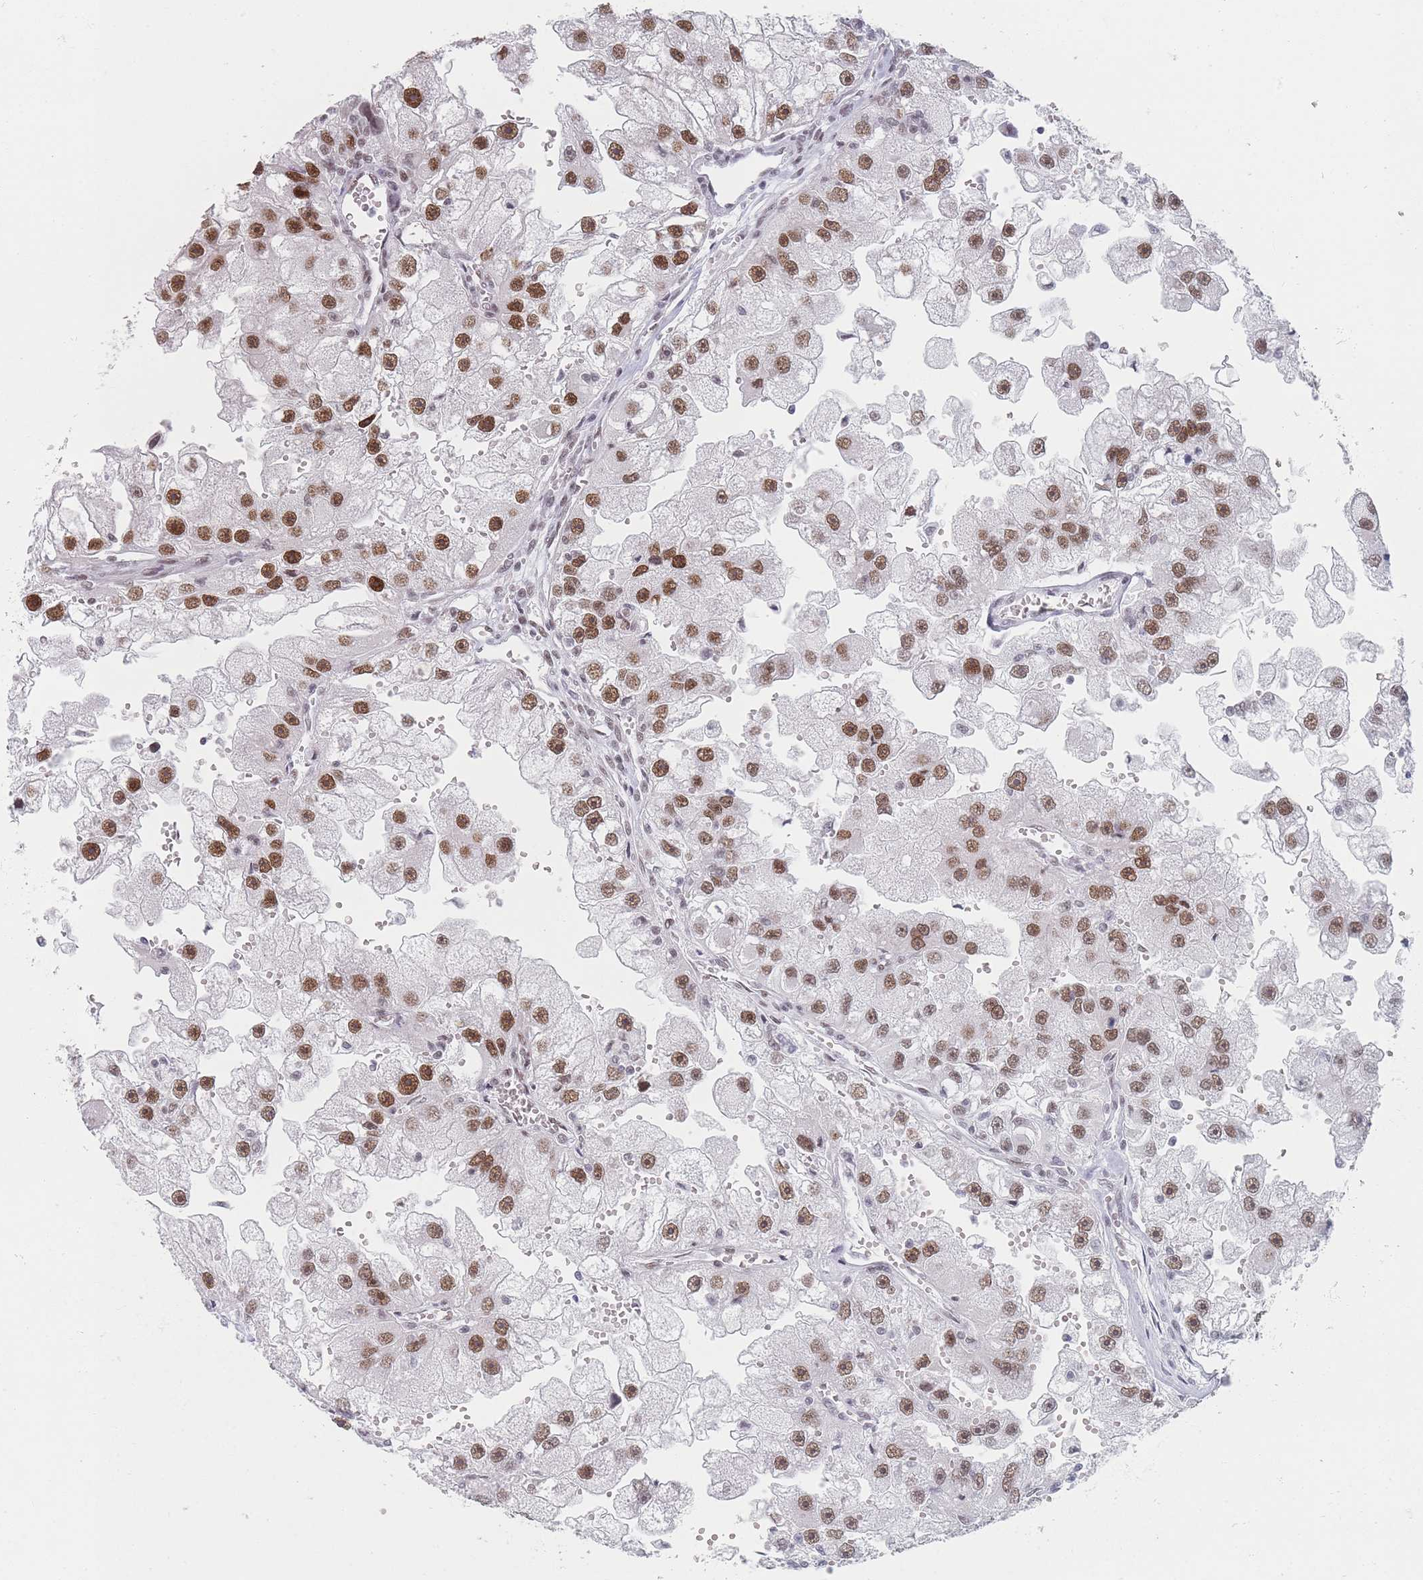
{"staining": {"intensity": "moderate", "quantity": ">75%", "location": "nuclear"}, "tissue": "renal cancer", "cell_type": "Tumor cells", "image_type": "cancer", "snomed": [{"axis": "morphology", "description": "Adenocarcinoma, NOS"}, {"axis": "topography", "description": "Kidney"}], "caption": "This micrograph displays immunohistochemistry (IHC) staining of renal cancer (adenocarcinoma), with medium moderate nuclear expression in approximately >75% of tumor cells.", "gene": "SAFB2", "patient": {"sex": "male", "age": 63}}